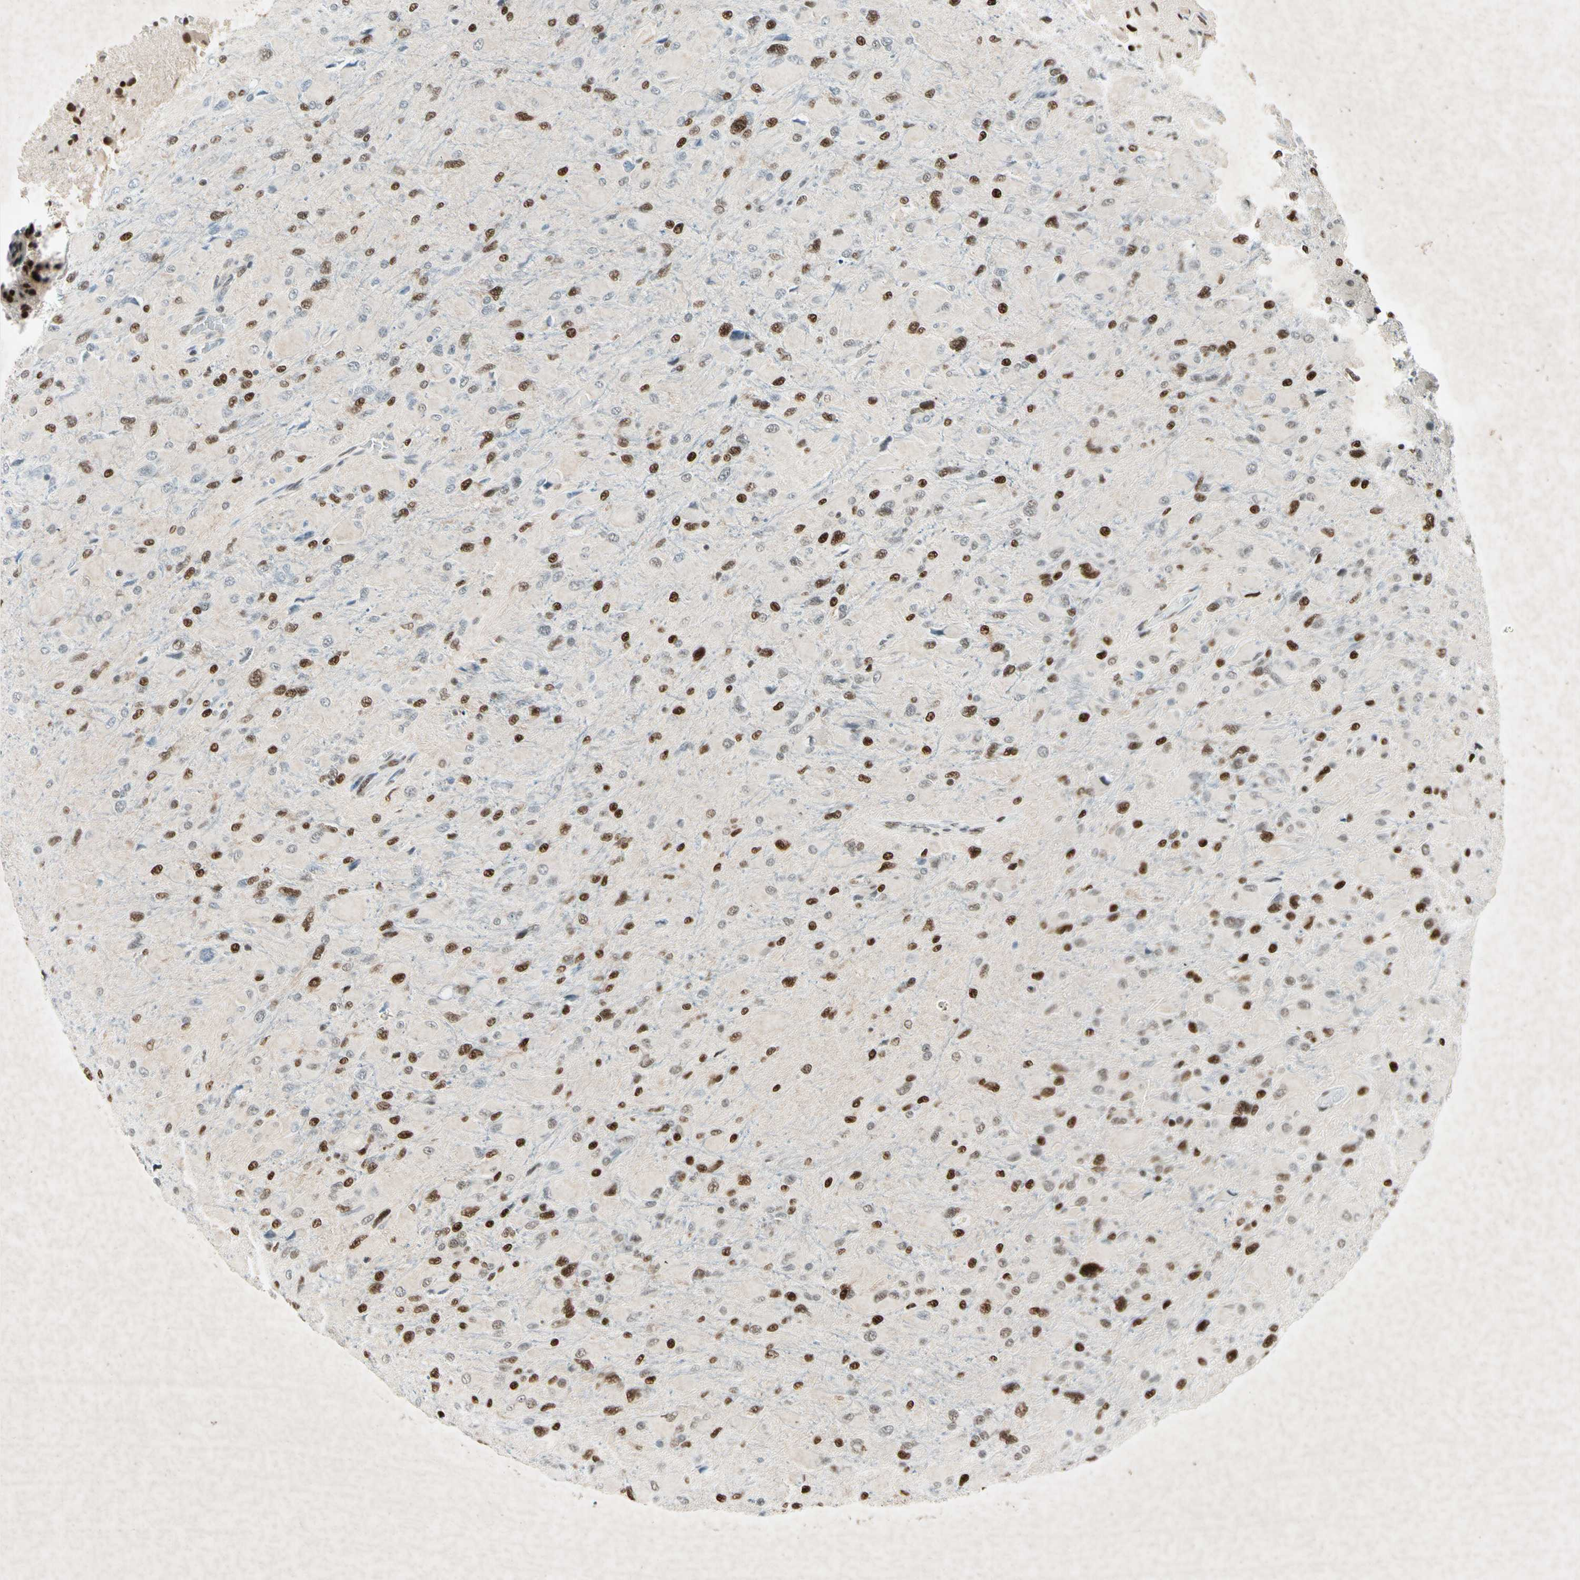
{"staining": {"intensity": "strong", "quantity": ">75%", "location": "nuclear"}, "tissue": "glioma", "cell_type": "Tumor cells", "image_type": "cancer", "snomed": [{"axis": "morphology", "description": "Glioma, malignant, High grade"}, {"axis": "topography", "description": "Cerebral cortex"}], "caption": "Immunohistochemistry (IHC) staining of glioma, which shows high levels of strong nuclear staining in approximately >75% of tumor cells indicating strong nuclear protein expression. The staining was performed using DAB (brown) for protein detection and nuclei were counterstained in hematoxylin (blue).", "gene": "RNF43", "patient": {"sex": "female", "age": 36}}